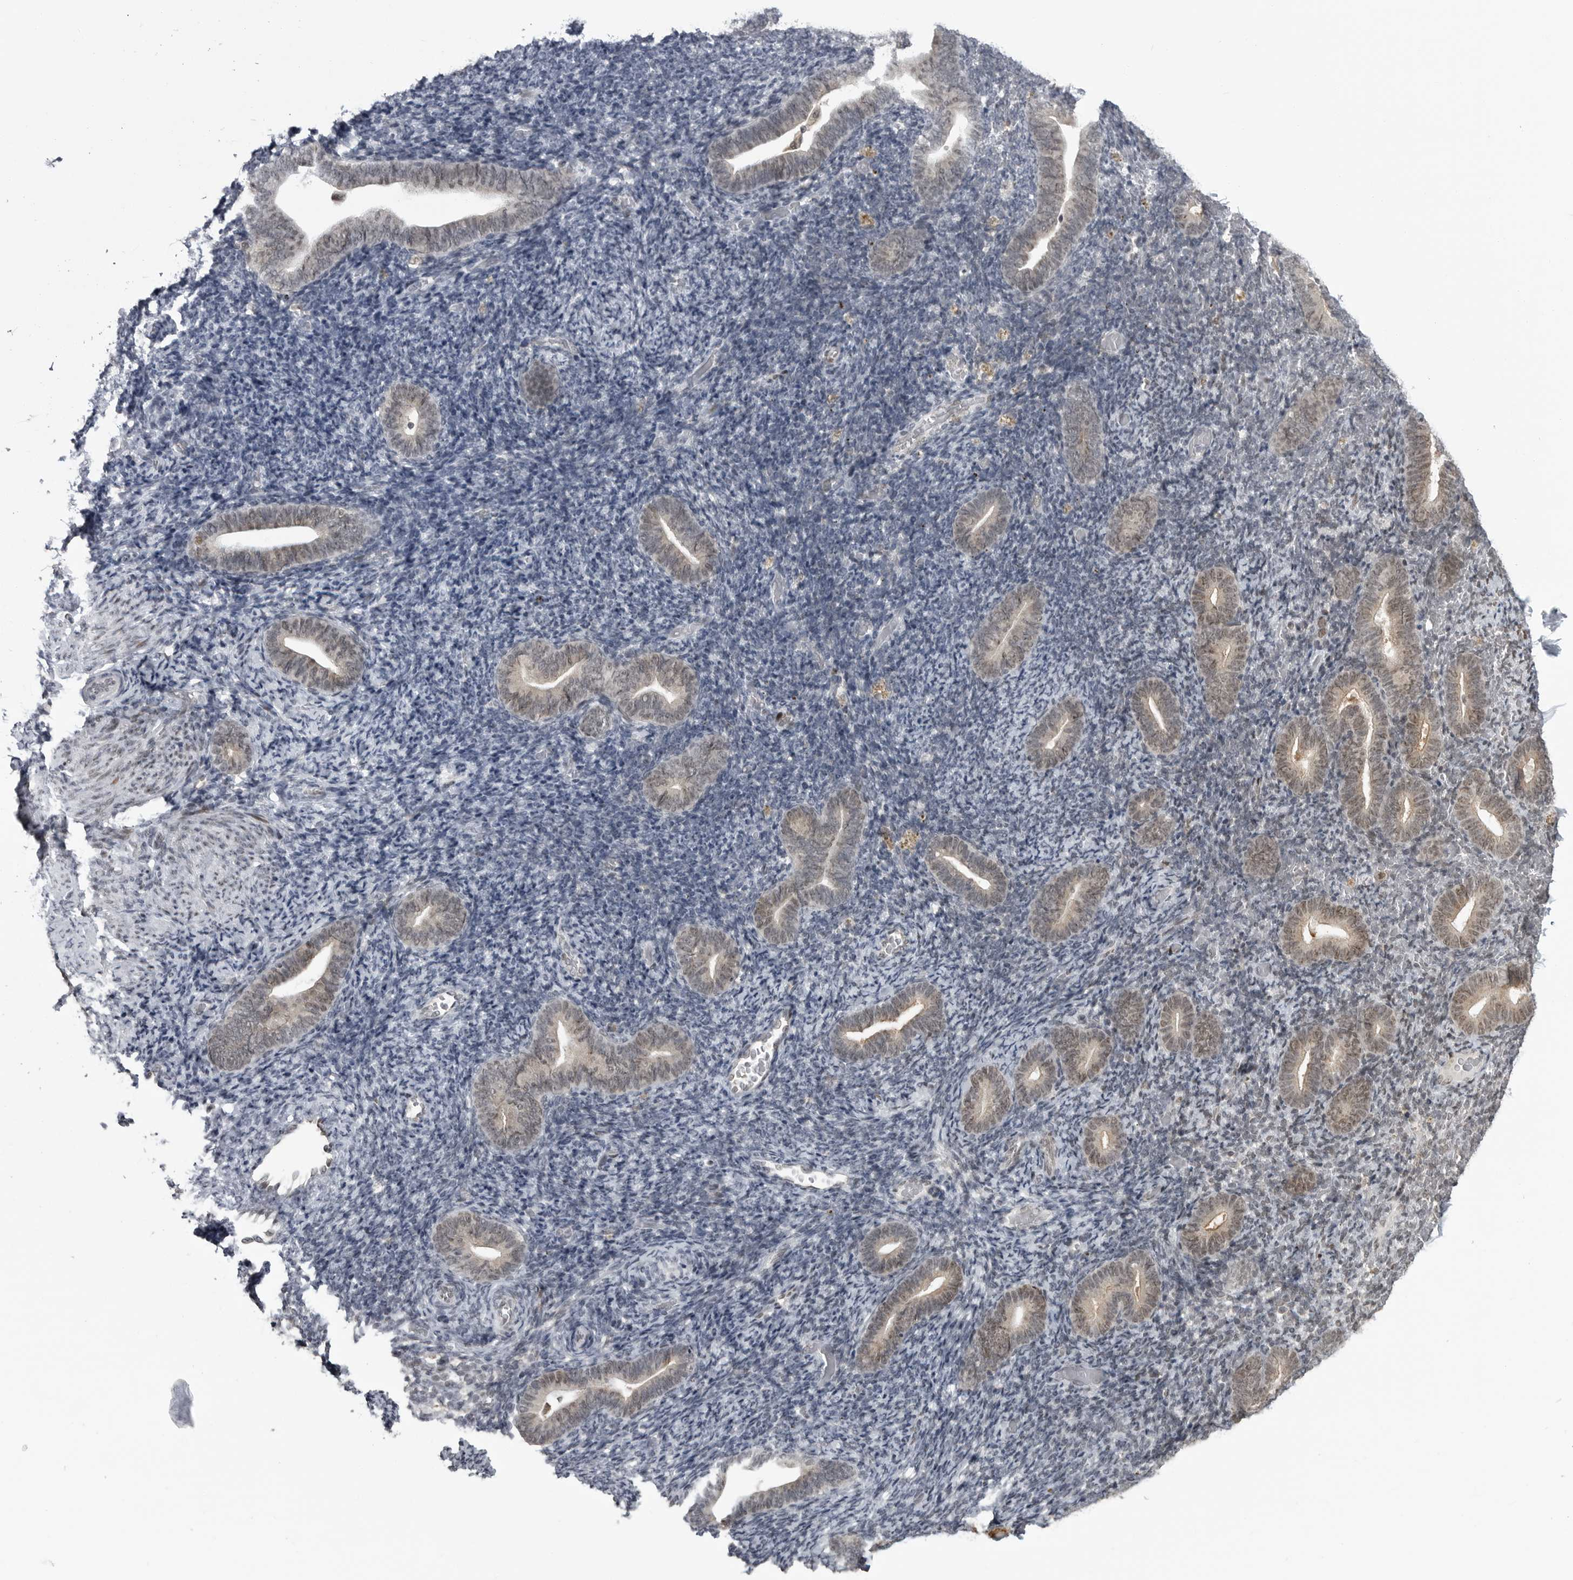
{"staining": {"intensity": "strong", "quantity": "<25%", "location": "nuclear"}, "tissue": "endometrium", "cell_type": "Cells in endometrial stroma", "image_type": "normal", "snomed": [{"axis": "morphology", "description": "Normal tissue, NOS"}, {"axis": "topography", "description": "Endometrium"}], "caption": "This histopathology image exhibits immunohistochemistry (IHC) staining of unremarkable human endometrium, with medium strong nuclear positivity in approximately <25% of cells in endometrial stroma.", "gene": "C8orf58", "patient": {"sex": "female", "age": 51}}